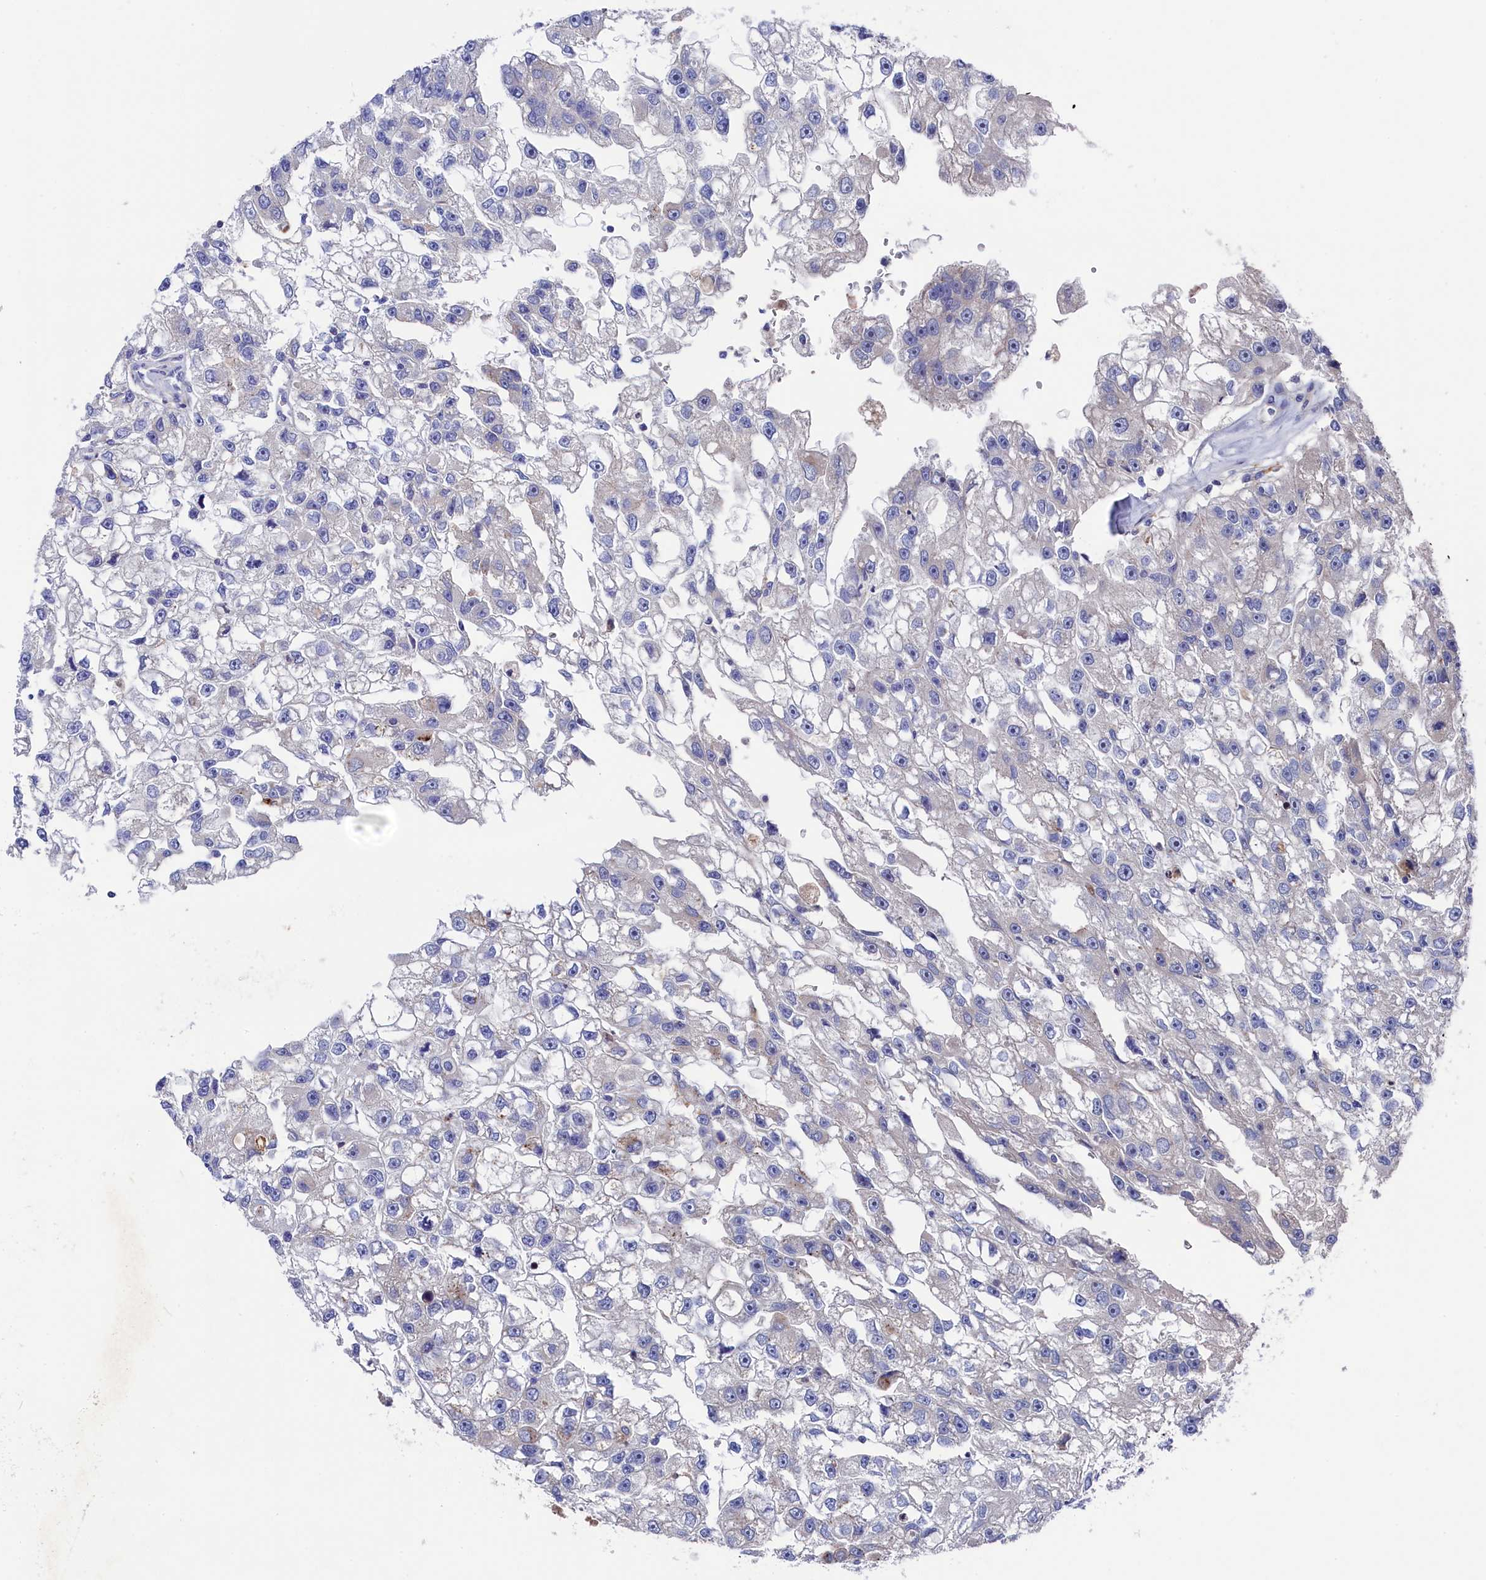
{"staining": {"intensity": "negative", "quantity": "none", "location": "none"}, "tissue": "renal cancer", "cell_type": "Tumor cells", "image_type": "cancer", "snomed": [{"axis": "morphology", "description": "Adenocarcinoma, NOS"}, {"axis": "topography", "description": "Kidney"}], "caption": "Image shows no protein staining in tumor cells of renal cancer (adenocarcinoma) tissue.", "gene": "NUDT7", "patient": {"sex": "male", "age": 63}}